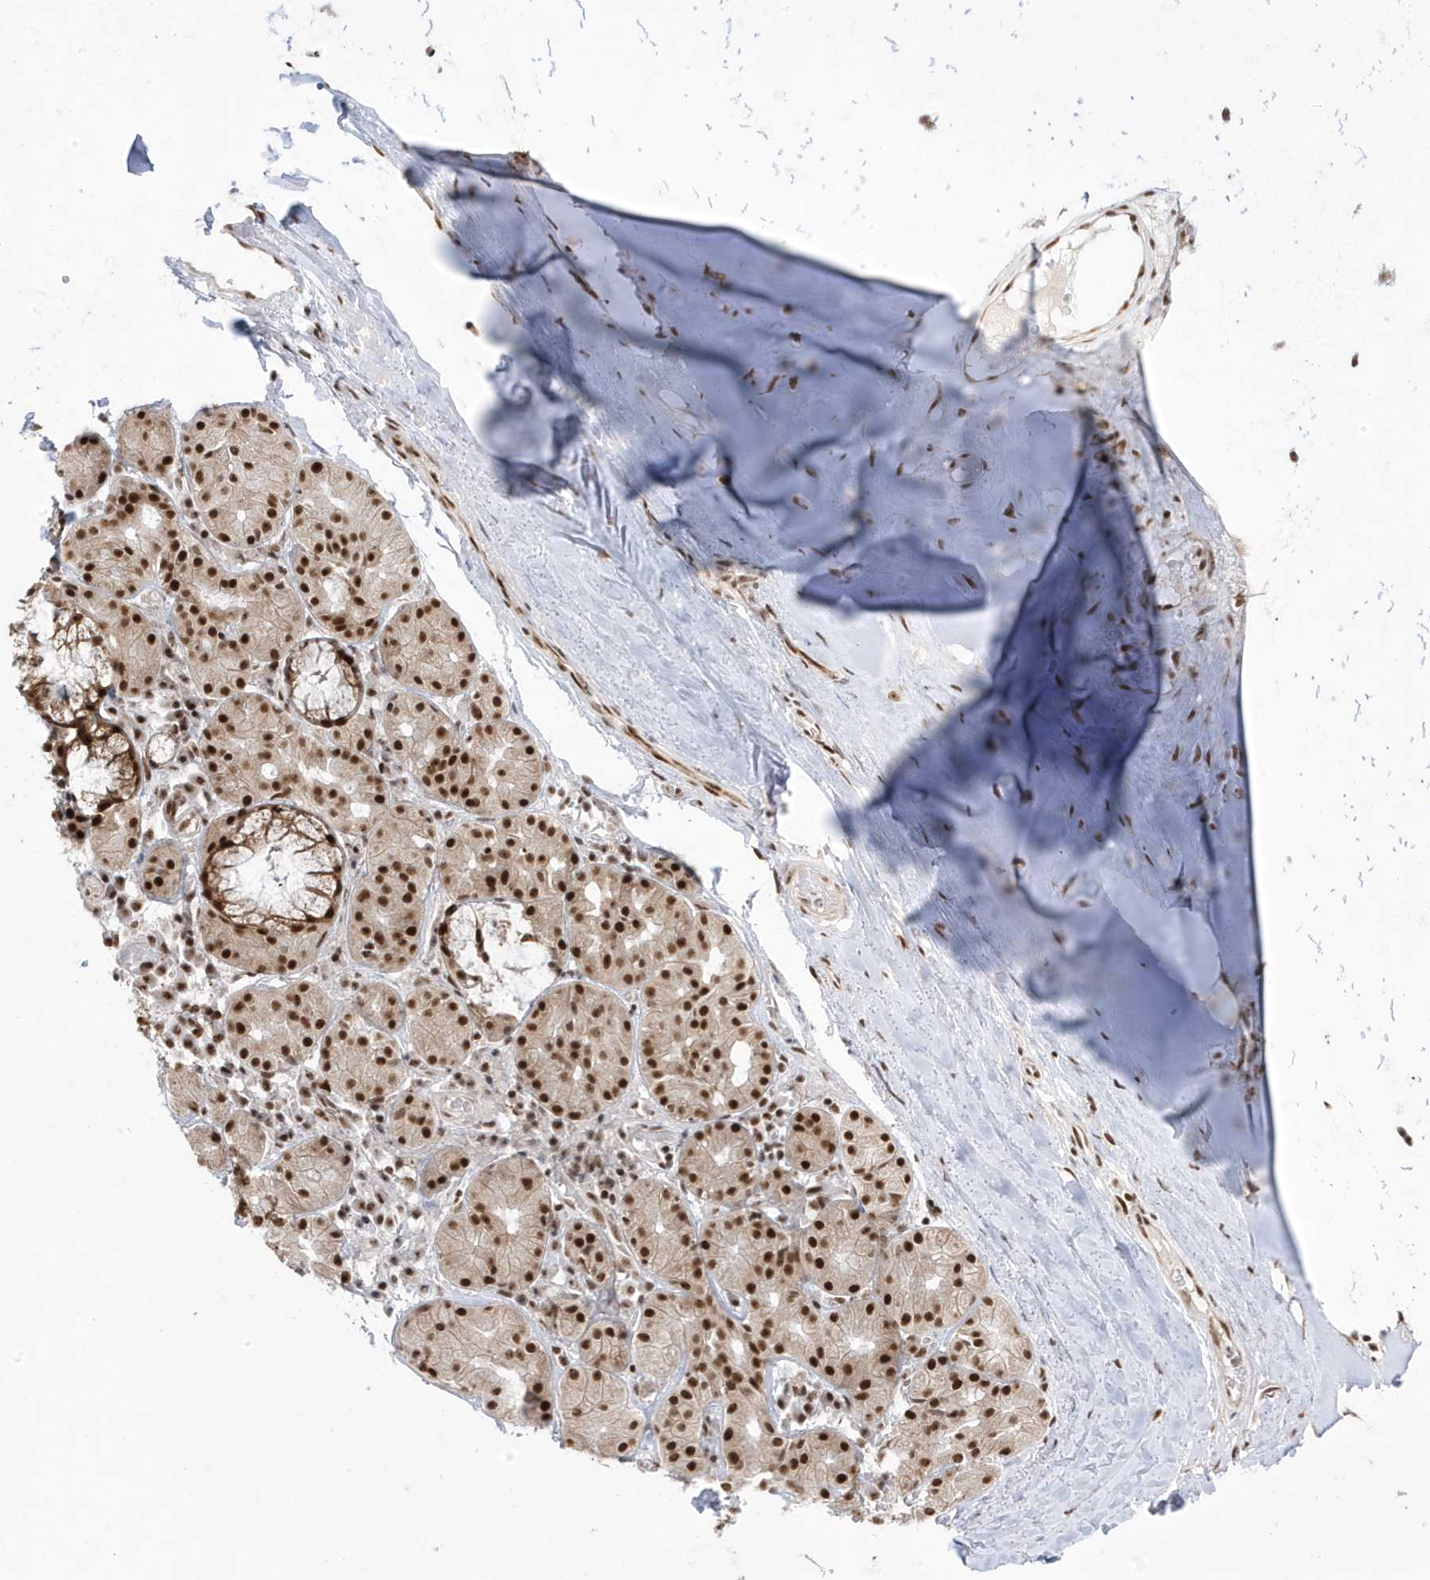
{"staining": {"intensity": "moderate", "quantity": ">75%", "location": "nuclear"}, "tissue": "adipose tissue", "cell_type": "Adipocytes", "image_type": "normal", "snomed": [{"axis": "morphology", "description": "Normal tissue, NOS"}, {"axis": "morphology", "description": "Basal cell carcinoma"}, {"axis": "topography", "description": "Cartilage tissue"}, {"axis": "topography", "description": "Nasopharynx"}, {"axis": "topography", "description": "Oral tissue"}], "caption": "Adipocytes exhibit medium levels of moderate nuclear expression in about >75% of cells in normal human adipose tissue. Nuclei are stained in blue.", "gene": "MTREX", "patient": {"sex": "female", "age": 77}}